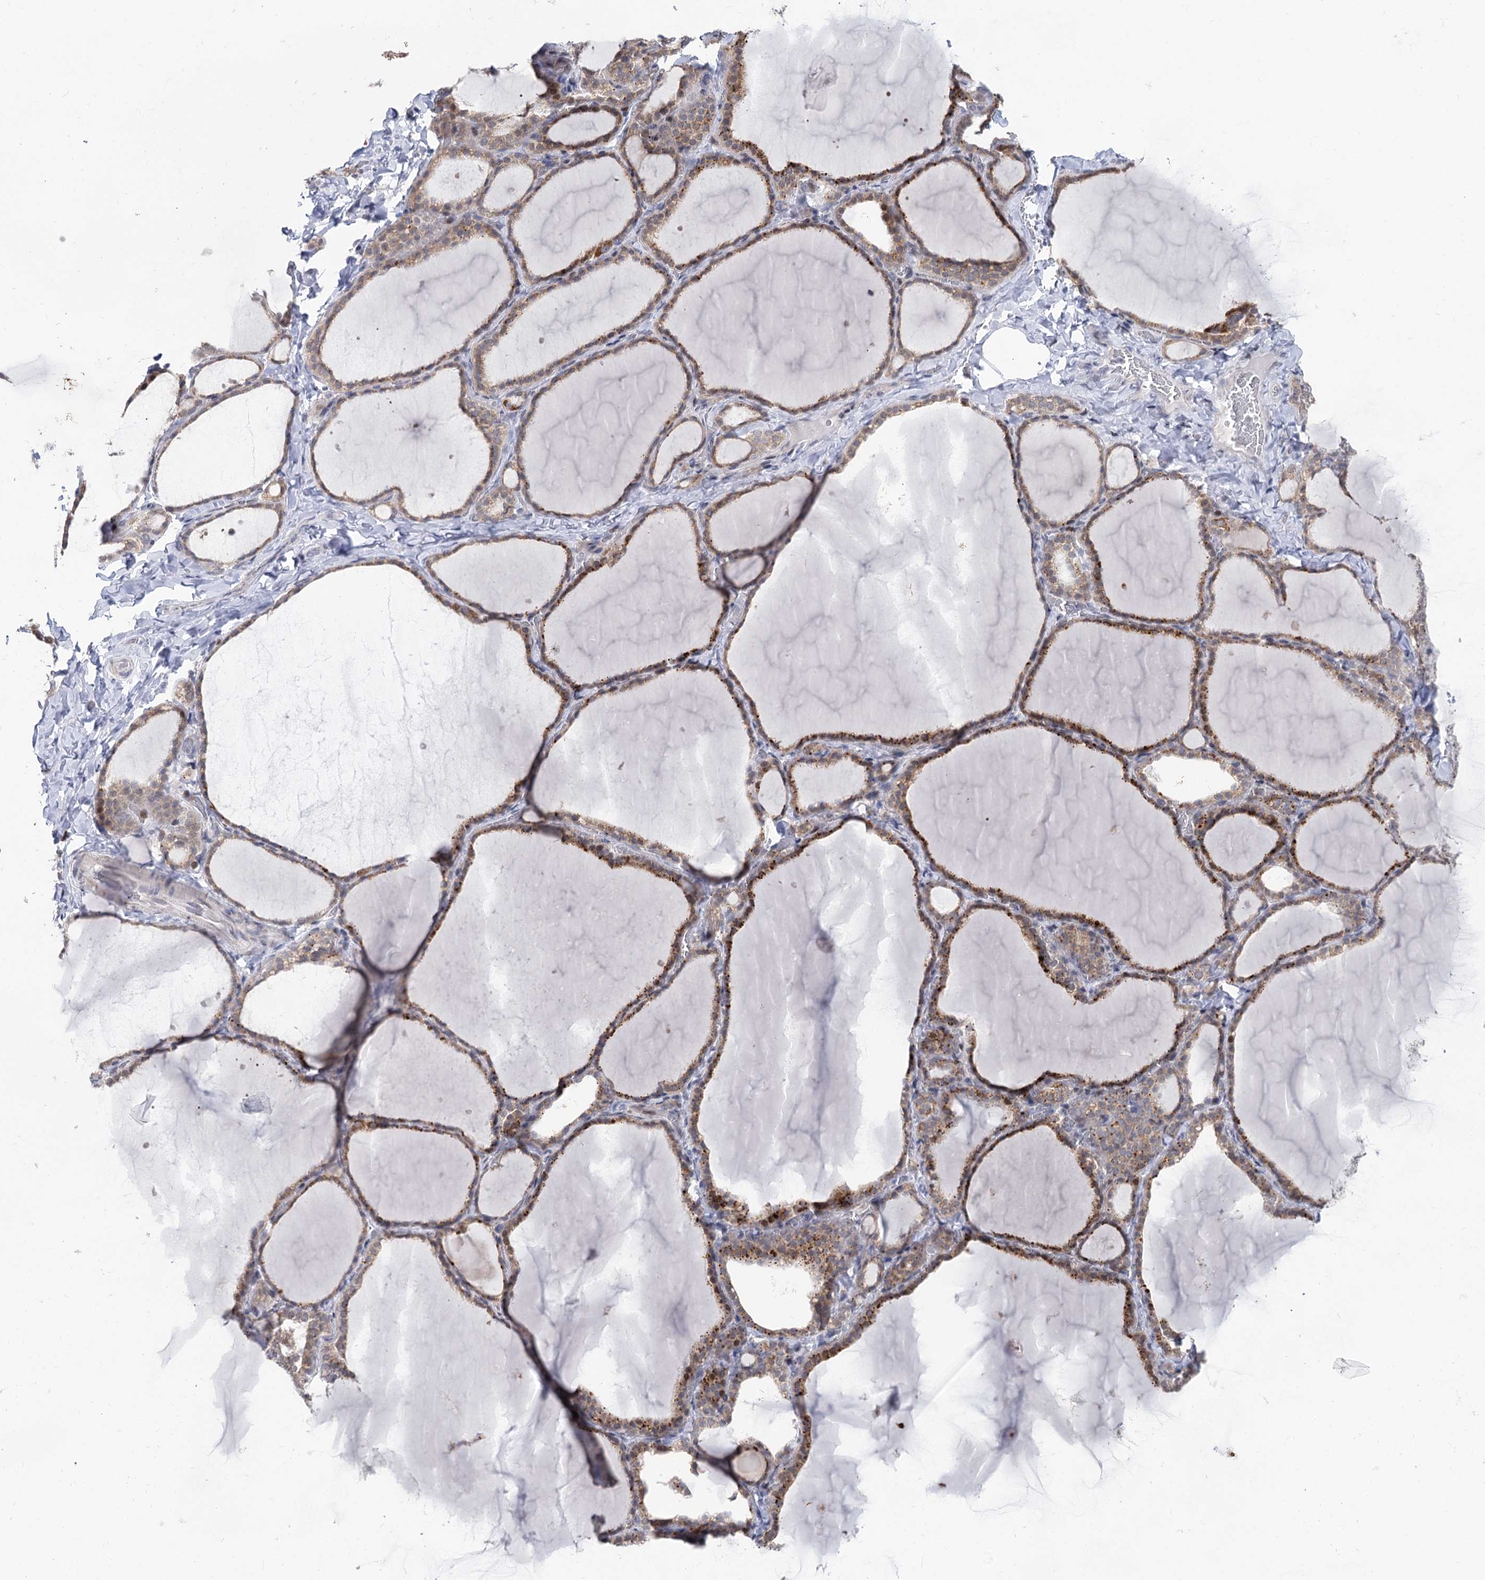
{"staining": {"intensity": "moderate", "quantity": ">75%", "location": "cytoplasmic/membranous"}, "tissue": "thyroid gland", "cell_type": "Glandular cells", "image_type": "normal", "snomed": [{"axis": "morphology", "description": "Normal tissue, NOS"}, {"axis": "topography", "description": "Thyroid gland"}], "caption": "A micrograph of human thyroid gland stained for a protein shows moderate cytoplasmic/membranous brown staining in glandular cells. The protein of interest is stained brown, and the nuclei are stained in blue (DAB (3,3'-diaminobenzidine) IHC with brightfield microscopy, high magnification).", "gene": "PTGR1", "patient": {"sex": "female", "age": 22}}